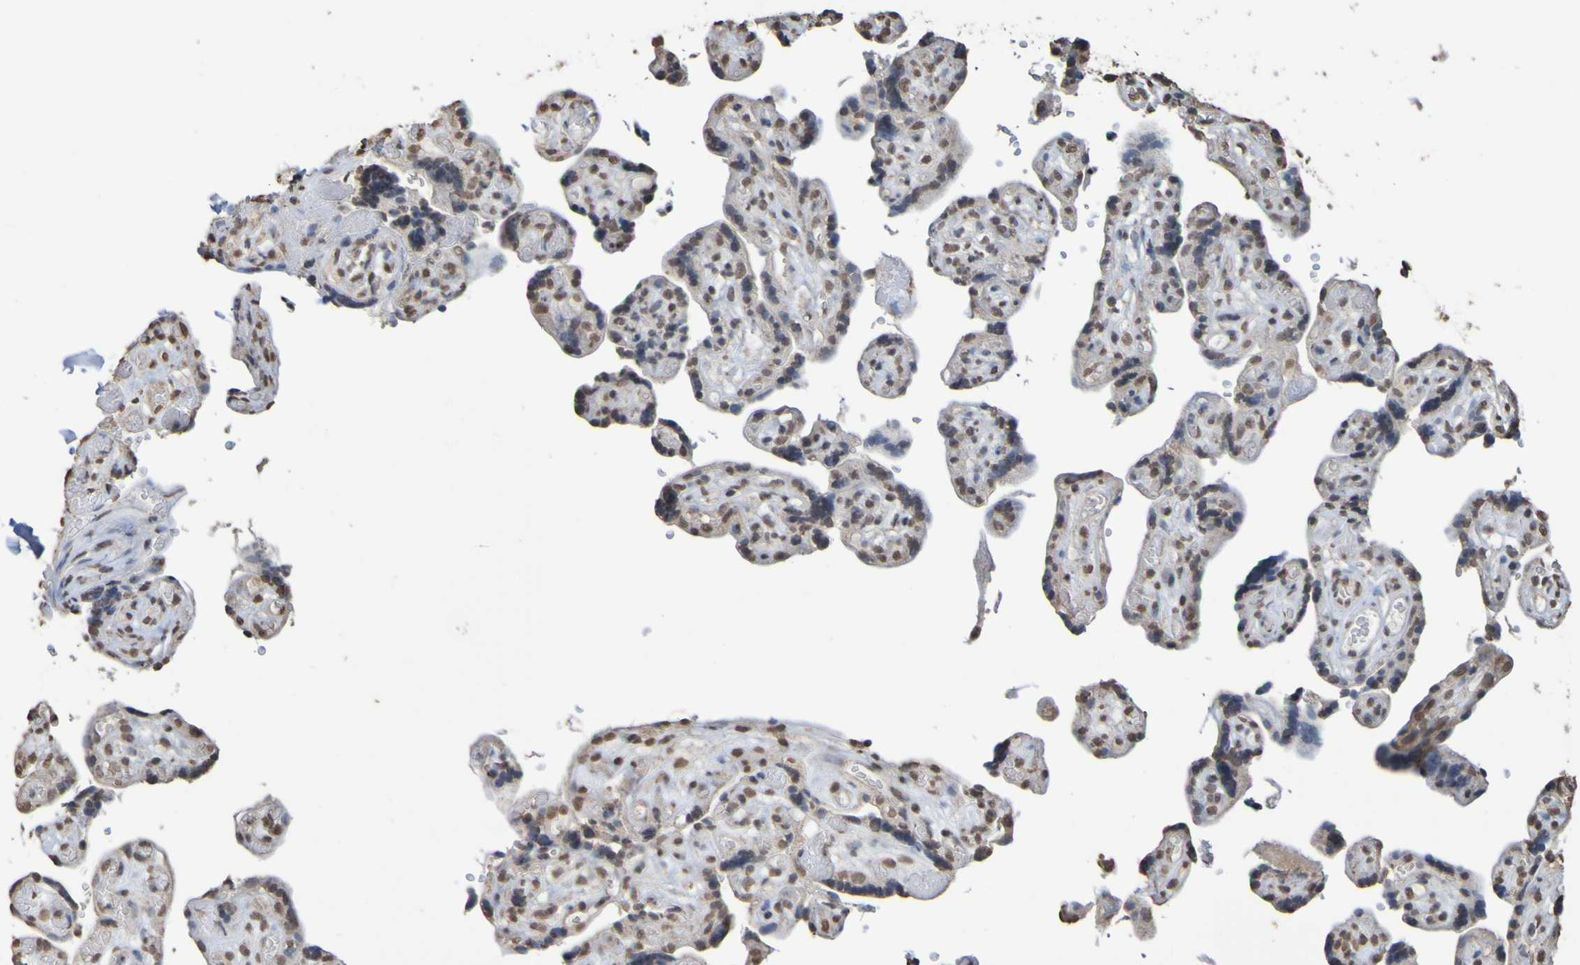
{"staining": {"intensity": "moderate", "quantity": ">75%", "location": "cytoplasmic/membranous,nuclear"}, "tissue": "placenta", "cell_type": "Decidual cells", "image_type": "normal", "snomed": [{"axis": "morphology", "description": "Normal tissue, NOS"}, {"axis": "topography", "description": "Placenta"}], "caption": "The micrograph reveals staining of normal placenta, revealing moderate cytoplasmic/membranous,nuclear protein positivity (brown color) within decidual cells.", "gene": "ALKBH2", "patient": {"sex": "female", "age": 30}}